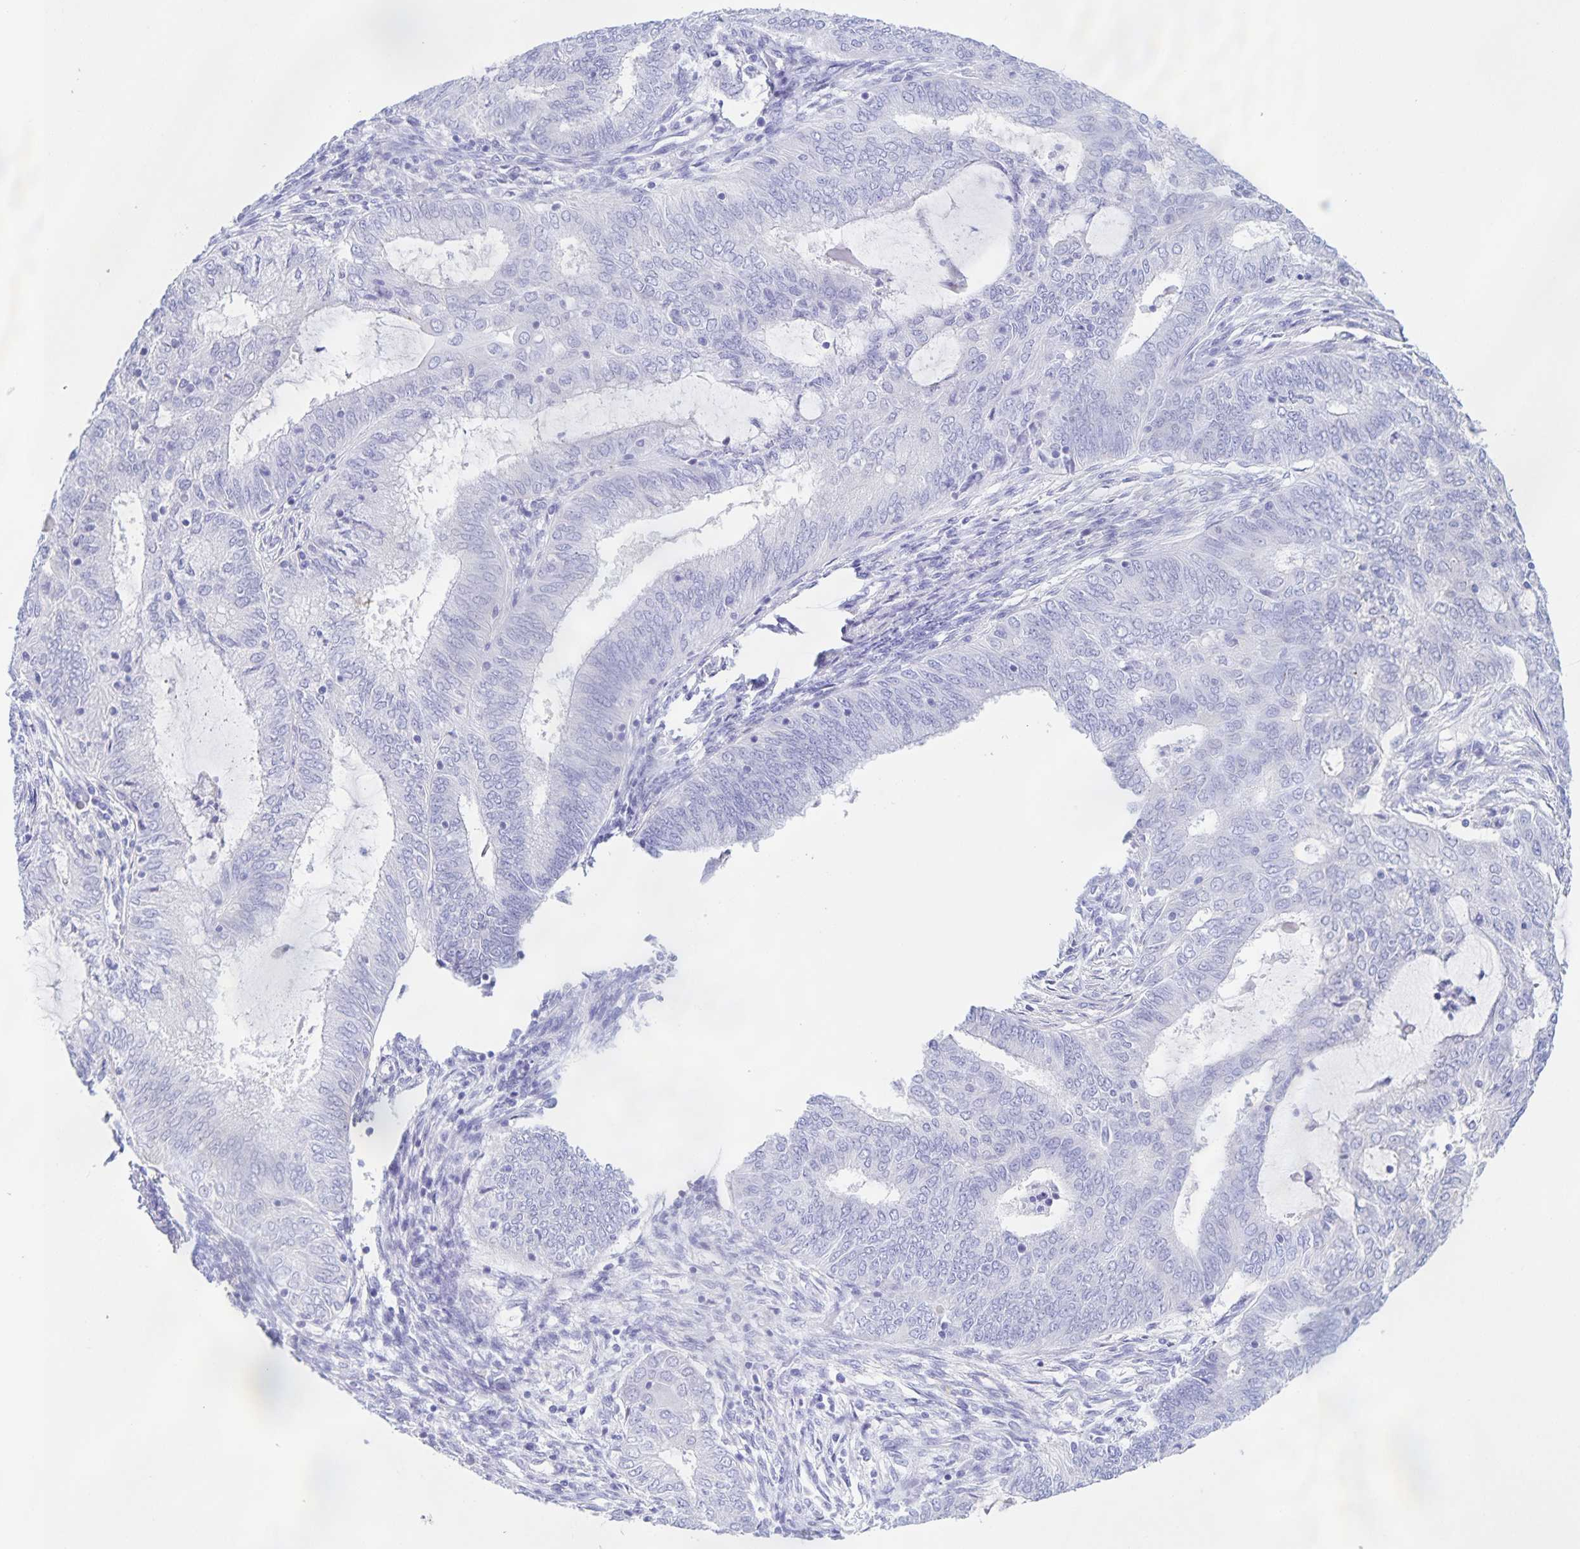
{"staining": {"intensity": "negative", "quantity": "none", "location": "none"}, "tissue": "endometrial cancer", "cell_type": "Tumor cells", "image_type": "cancer", "snomed": [{"axis": "morphology", "description": "Adenocarcinoma, NOS"}, {"axis": "topography", "description": "Endometrium"}], "caption": "Protein analysis of adenocarcinoma (endometrial) exhibits no significant positivity in tumor cells.", "gene": "CATSPER4", "patient": {"sex": "female", "age": 62}}